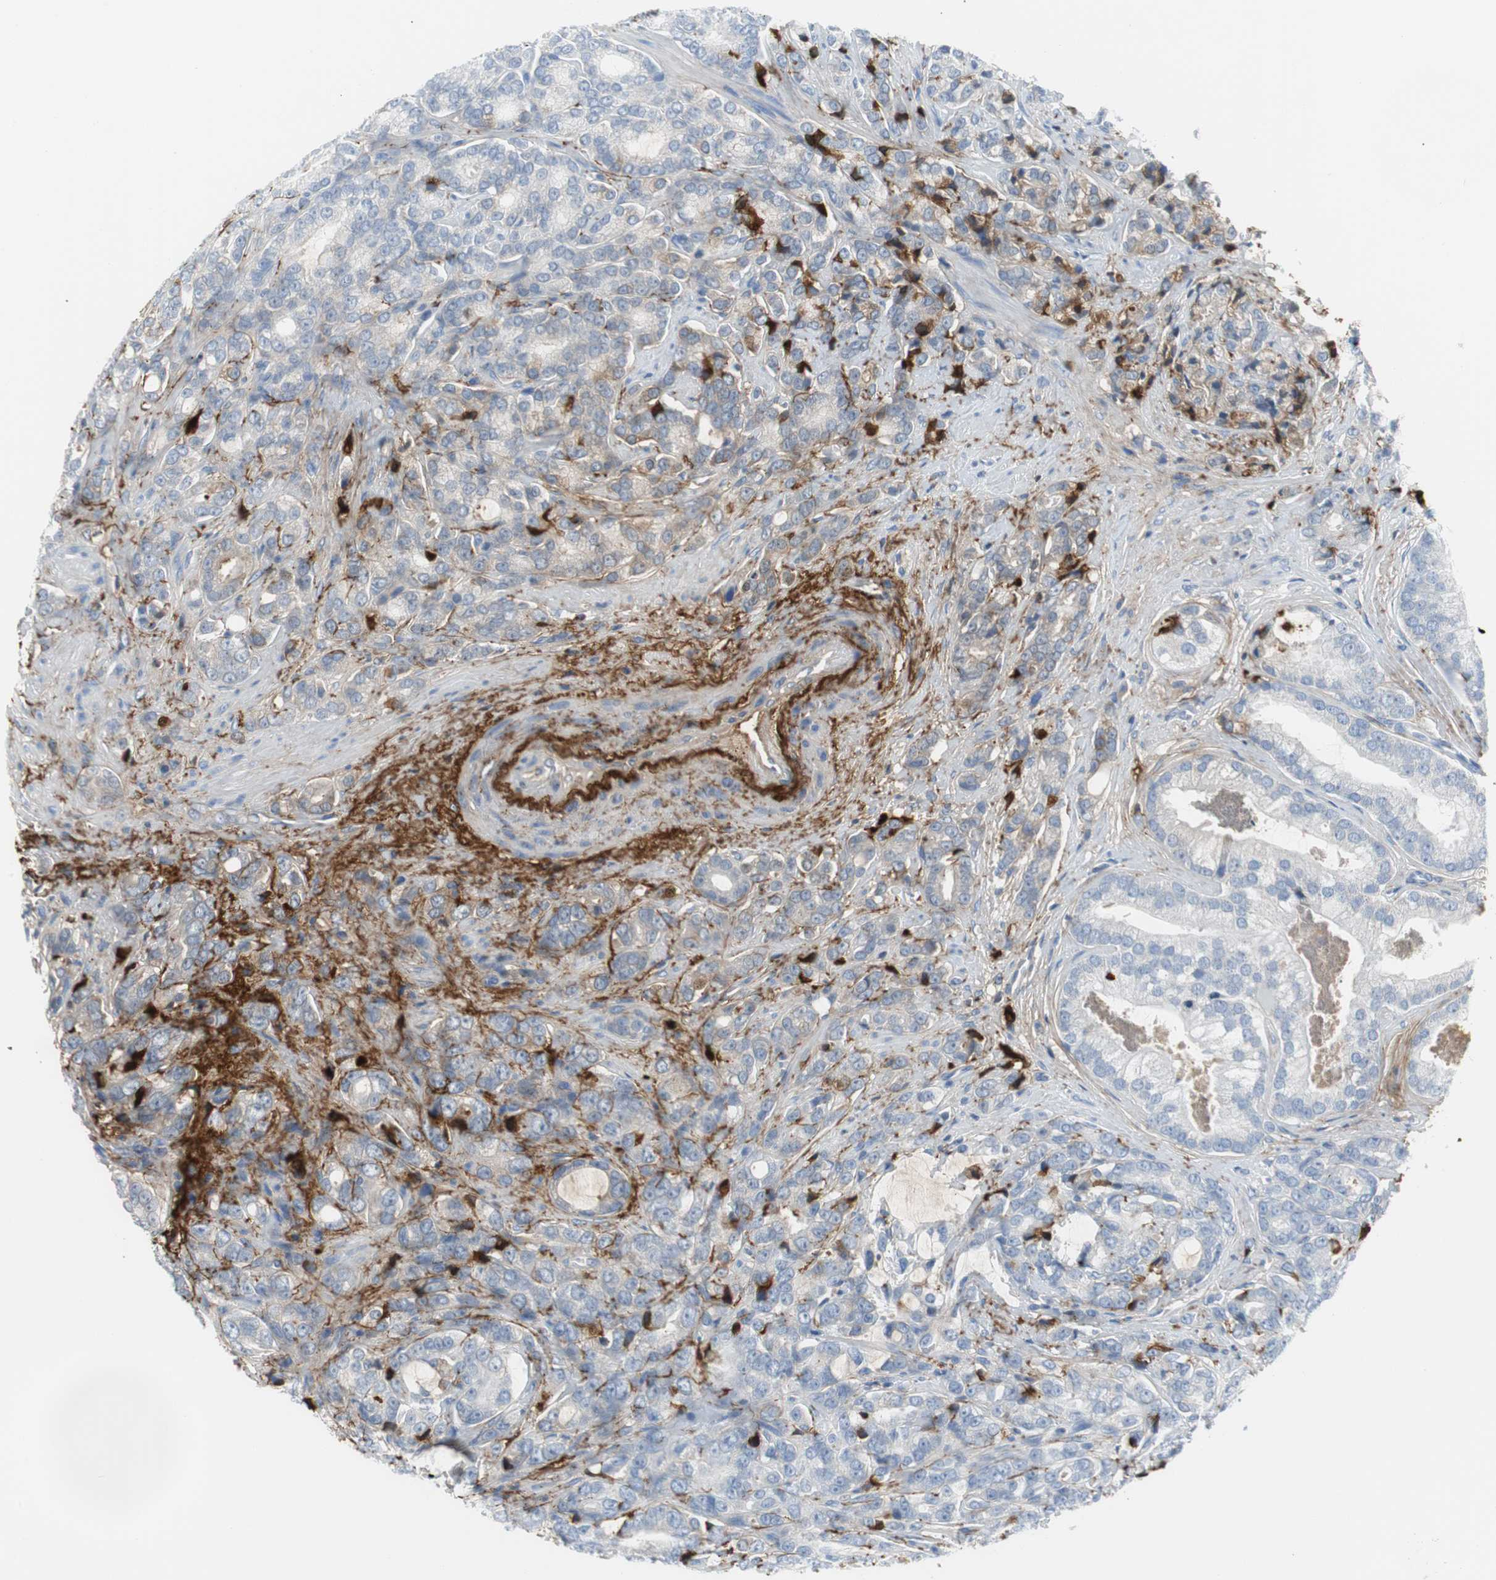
{"staining": {"intensity": "strong", "quantity": "<25%", "location": "cytoplasmic/membranous"}, "tissue": "prostate cancer", "cell_type": "Tumor cells", "image_type": "cancer", "snomed": [{"axis": "morphology", "description": "Adenocarcinoma, Low grade"}, {"axis": "topography", "description": "Prostate"}], "caption": "Adenocarcinoma (low-grade) (prostate) was stained to show a protein in brown. There is medium levels of strong cytoplasmic/membranous expression in approximately <25% of tumor cells.", "gene": "APCS", "patient": {"sex": "male", "age": 58}}